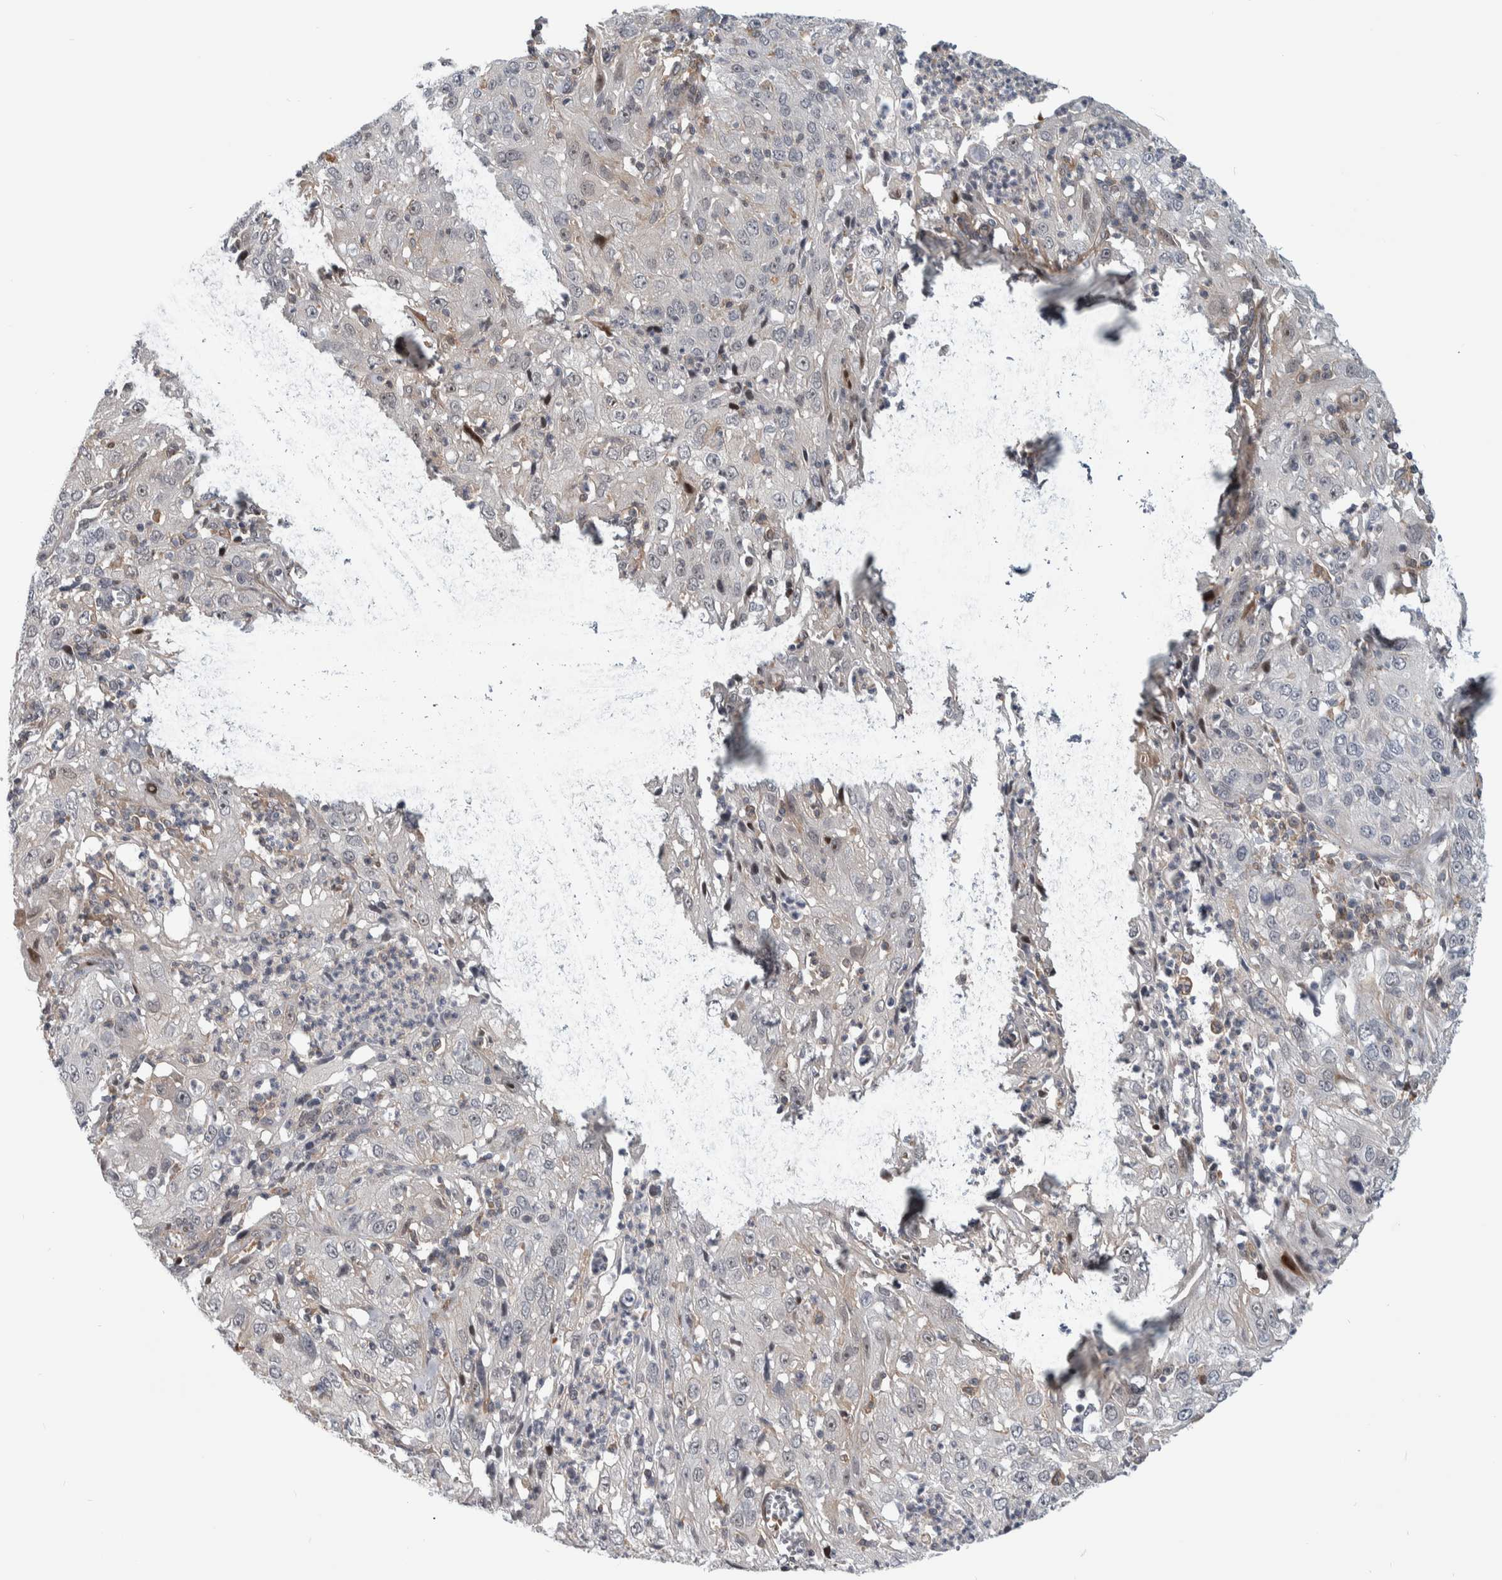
{"staining": {"intensity": "negative", "quantity": "none", "location": "none"}, "tissue": "cervical cancer", "cell_type": "Tumor cells", "image_type": "cancer", "snomed": [{"axis": "morphology", "description": "Squamous cell carcinoma, NOS"}, {"axis": "topography", "description": "Cervix"}], "caption": "Tumor cells are negative for protein expression in human cervical squamous cell carcinoma. The staining is performed using DAB (3,3'-diaminobenzidine) brown chromogen with nuclei counter-stained in using hematoxylin.", "gene": "MSL1", "patient": {"sex": "female", "age": 32}}